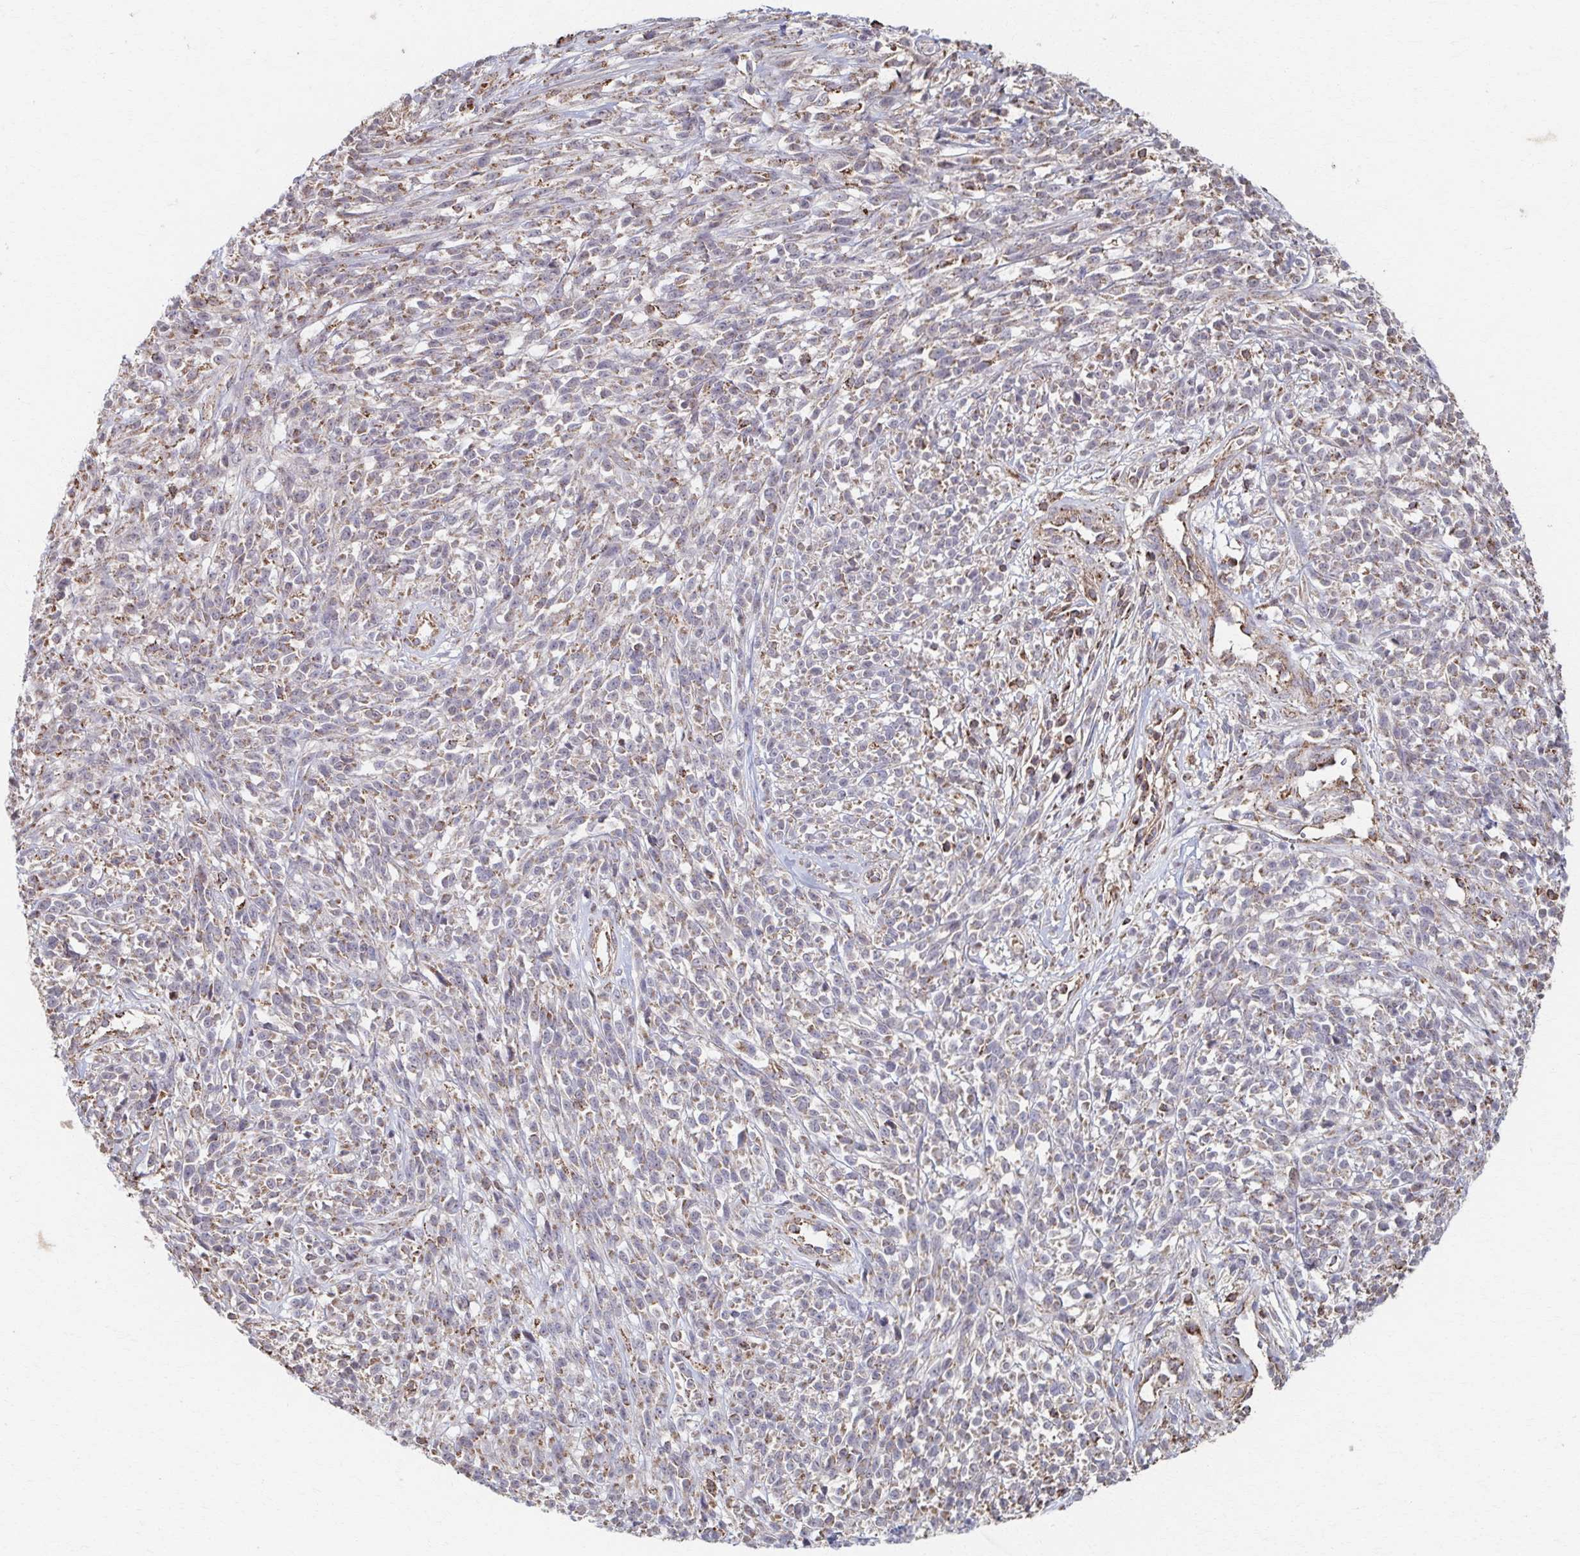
{"staining": {"intensity": "weak", "quantity": ">75%", "location": "cytoplasmic/membranous"}, "tissue": "melanoma", "cell_type": "Tumor cells", "image_type": "cancer", "snomed": [{"axis": "morphology", "description": "Malignant melanoma, NOS"}, {"axis": "topography", "description": "Skin"}, {"axis": "topography", "description": "Skin of trunk"}], "caption": "Melanoma tissue displays weak cytoplasmic/membranous positivity in approximately >75% of tumor cells, visualized by immunohistochemistry. Nuclei are stained in blue.", "gene": "KLHL34", "patient": {"sex": "male", "age": 74}}